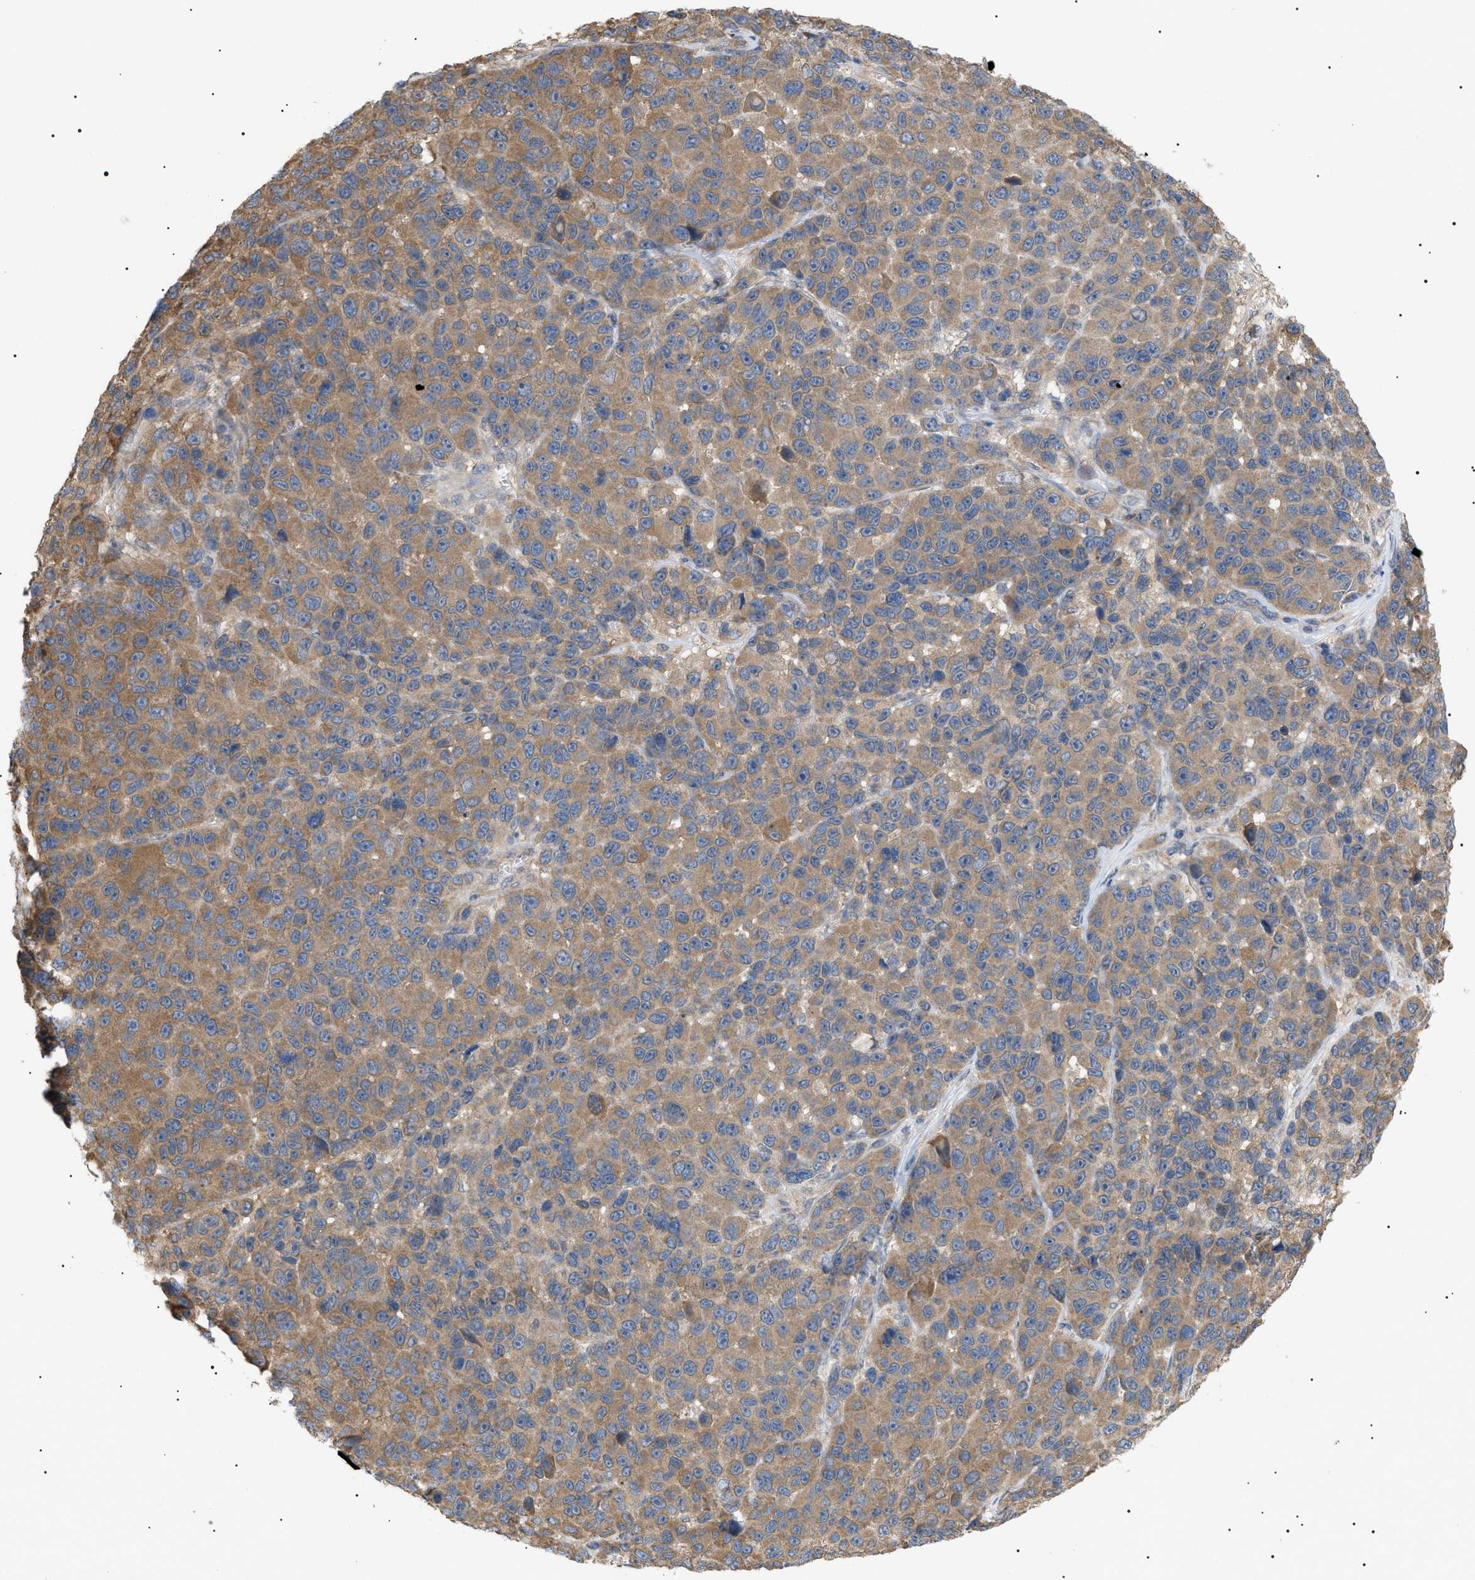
{"staining": {"intensity": "moderate", "quantity": ">75%", "location": "cytoplasmic/membranous"}, "tissue": "melanoma", "cell_type": "Tumor cells", "image_type": "cancer", "snomed": [{"axis": "morphology", "description": "Malignant melanoma, NOS"}, {"axis": "topography", "description": "Skin"}], "caption": "Tumor cells display medium levels of moderate cytoplasmic/membranous staining in about >75% of cells in human malignant melanoma. The protein of interest is stained brown, and the nuclei are stained in blue (DAB (3,3'-diaminobenzidine) IHC with brightfield microscopy, high magnification).", "gene": "IRS2", "patient": {"sex": "male", "age": 53}}